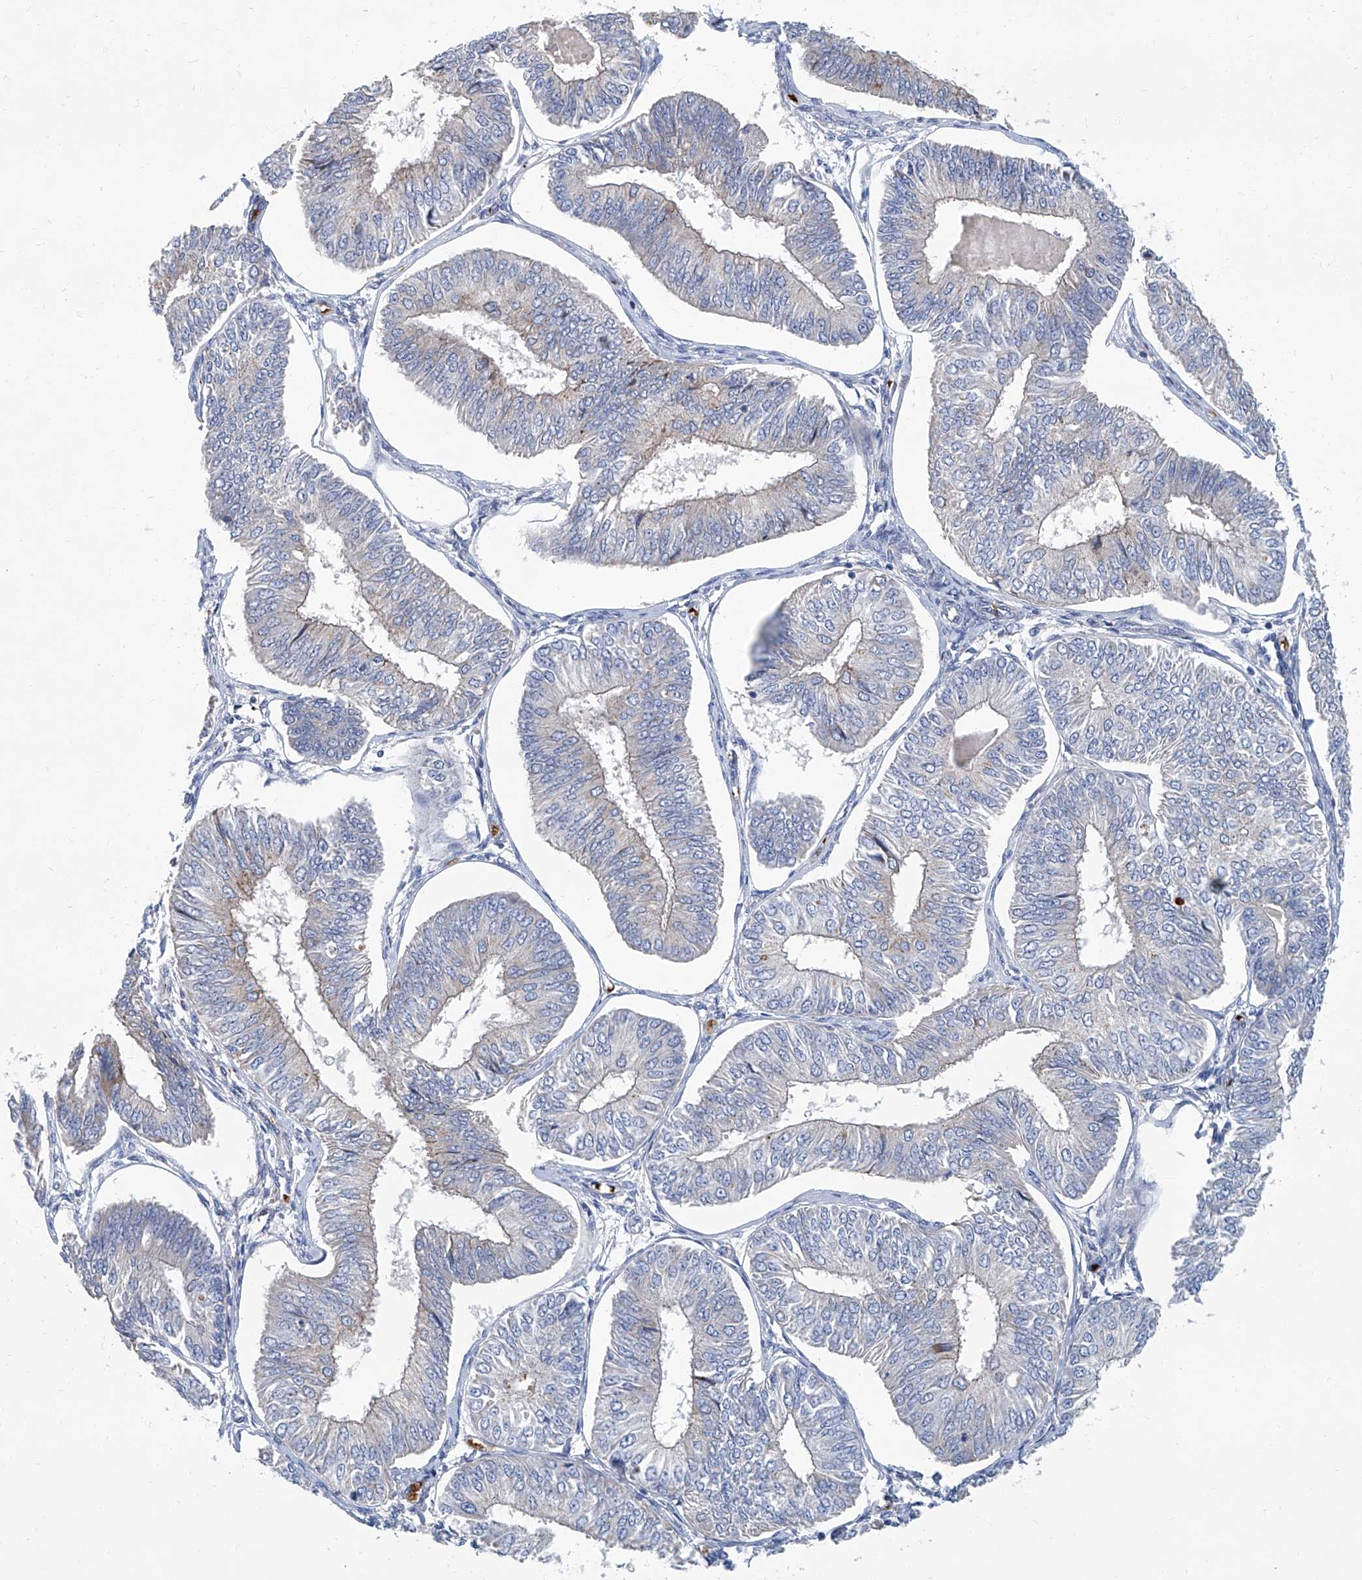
{"staining": {"intensity": "negative", "quantity": "none", "location": "none"}, "tissue": "endometrial cancer", "cell_type": "Tumor cells", "image_type": "cancer", "snomed": [{"axis": "morphology", "description": "Adenocarcinoma, NOS"}, {"axis": "topography", "description": "Endometrium"}], "caption": "Tumor cells show no significant expression in endometrial adenocarcinoma. (Brightfield microscopy of DAB immunohistochemistry at high magnification).", "gene": "FPR2", "patient": {"sex": "female", "age": 58}}